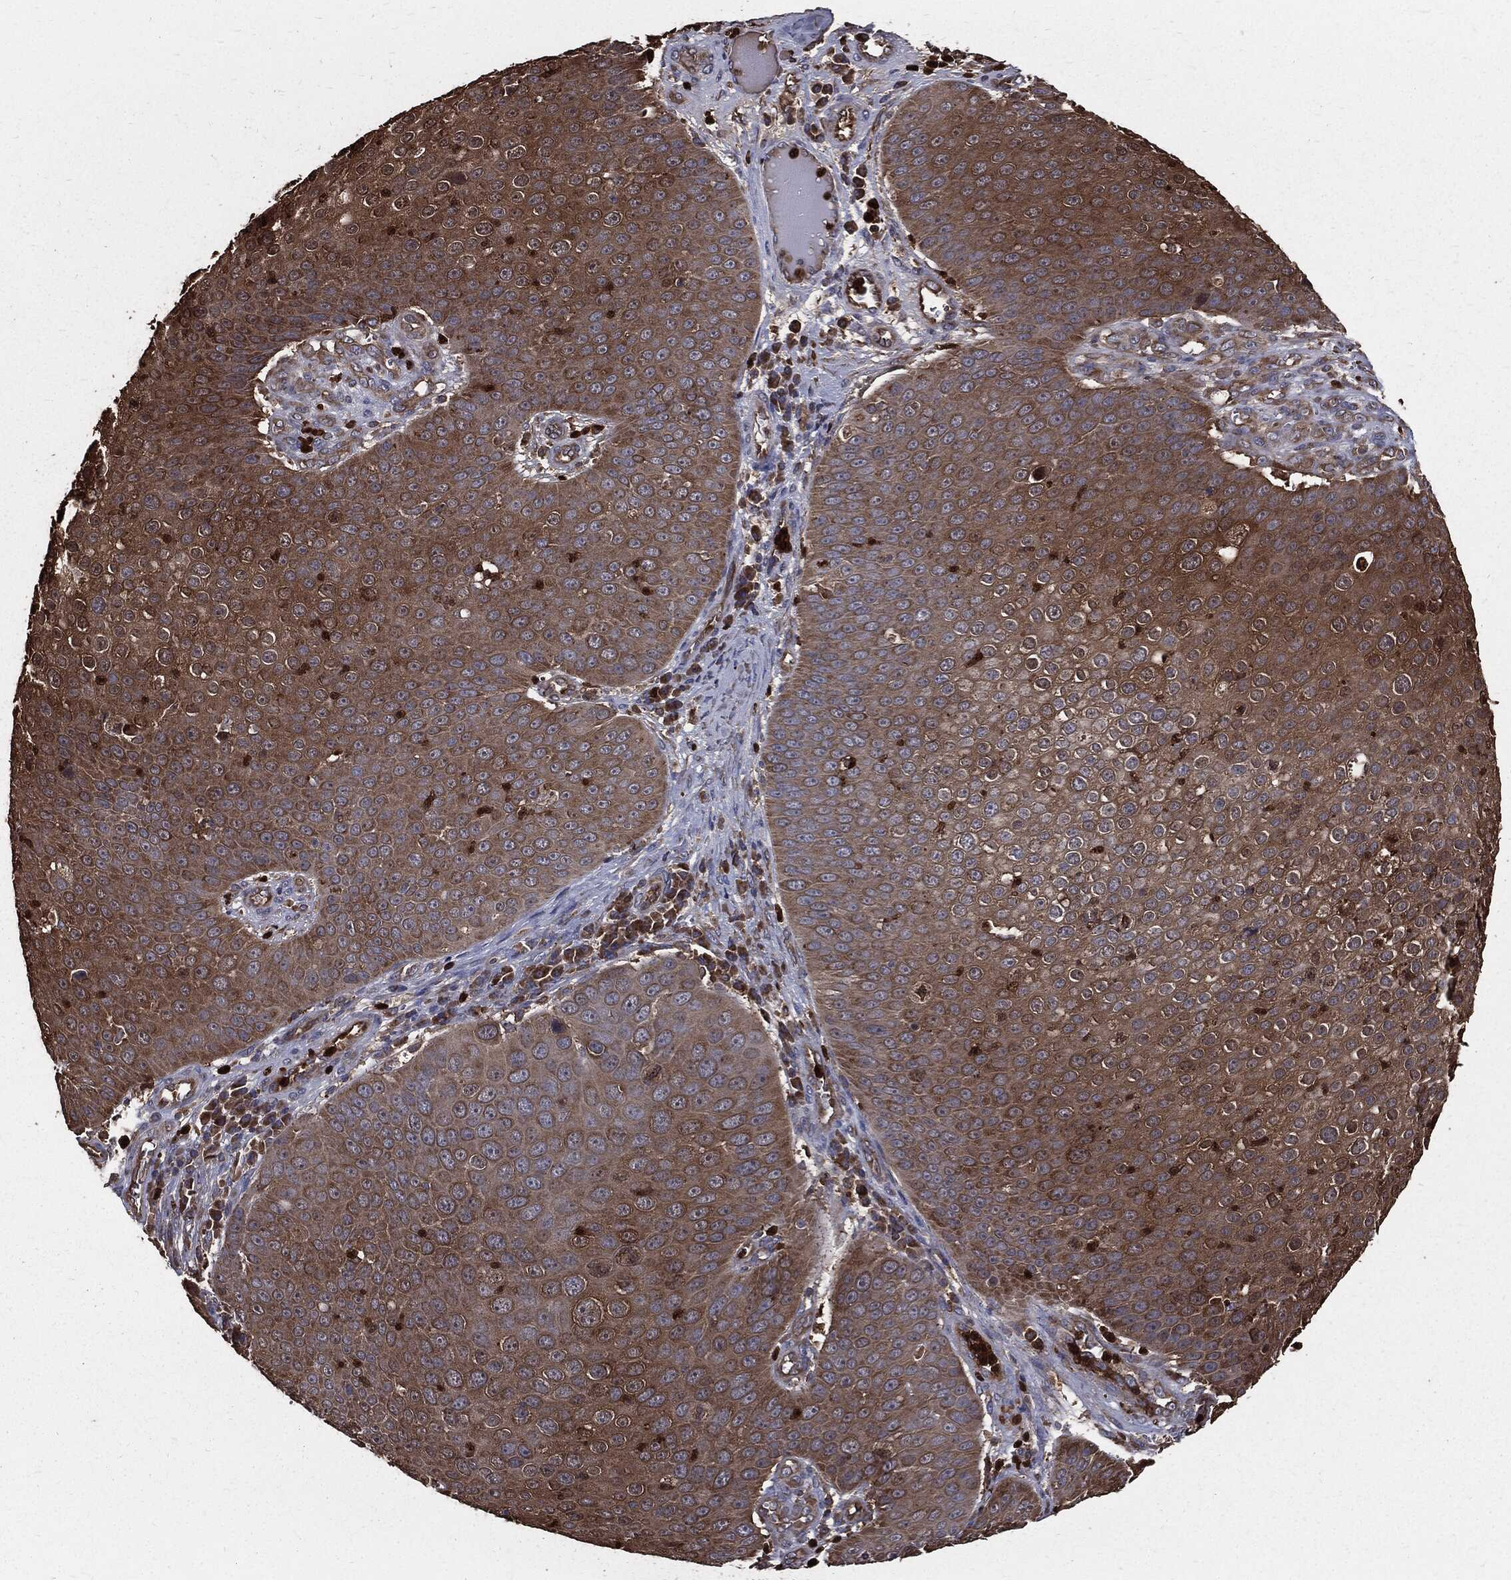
{"staining": {"intensity": "strong", "quantity": "25%-75%", "location": "cytoplasmic/membranous"}, "tissue": "skin cancer", "cell_type": "Tumor cells", "image_type": "cancer", "snomed": [{"axis": "morphology", "description": "Squamous cell carcinoma, NOS"}, {"axis": "topography", "description": "Skin"}], "caption": "High-power microscopy captured an immunohistochemistry (IHC) photomicrograph of skin squamous cell carcinoma, revealing strong cytoplasmic/membranous expression in about 25%-75% of tumor cells.", "gene": "PDCD6IP", "patient": {"sex": "male", "age": 71}}